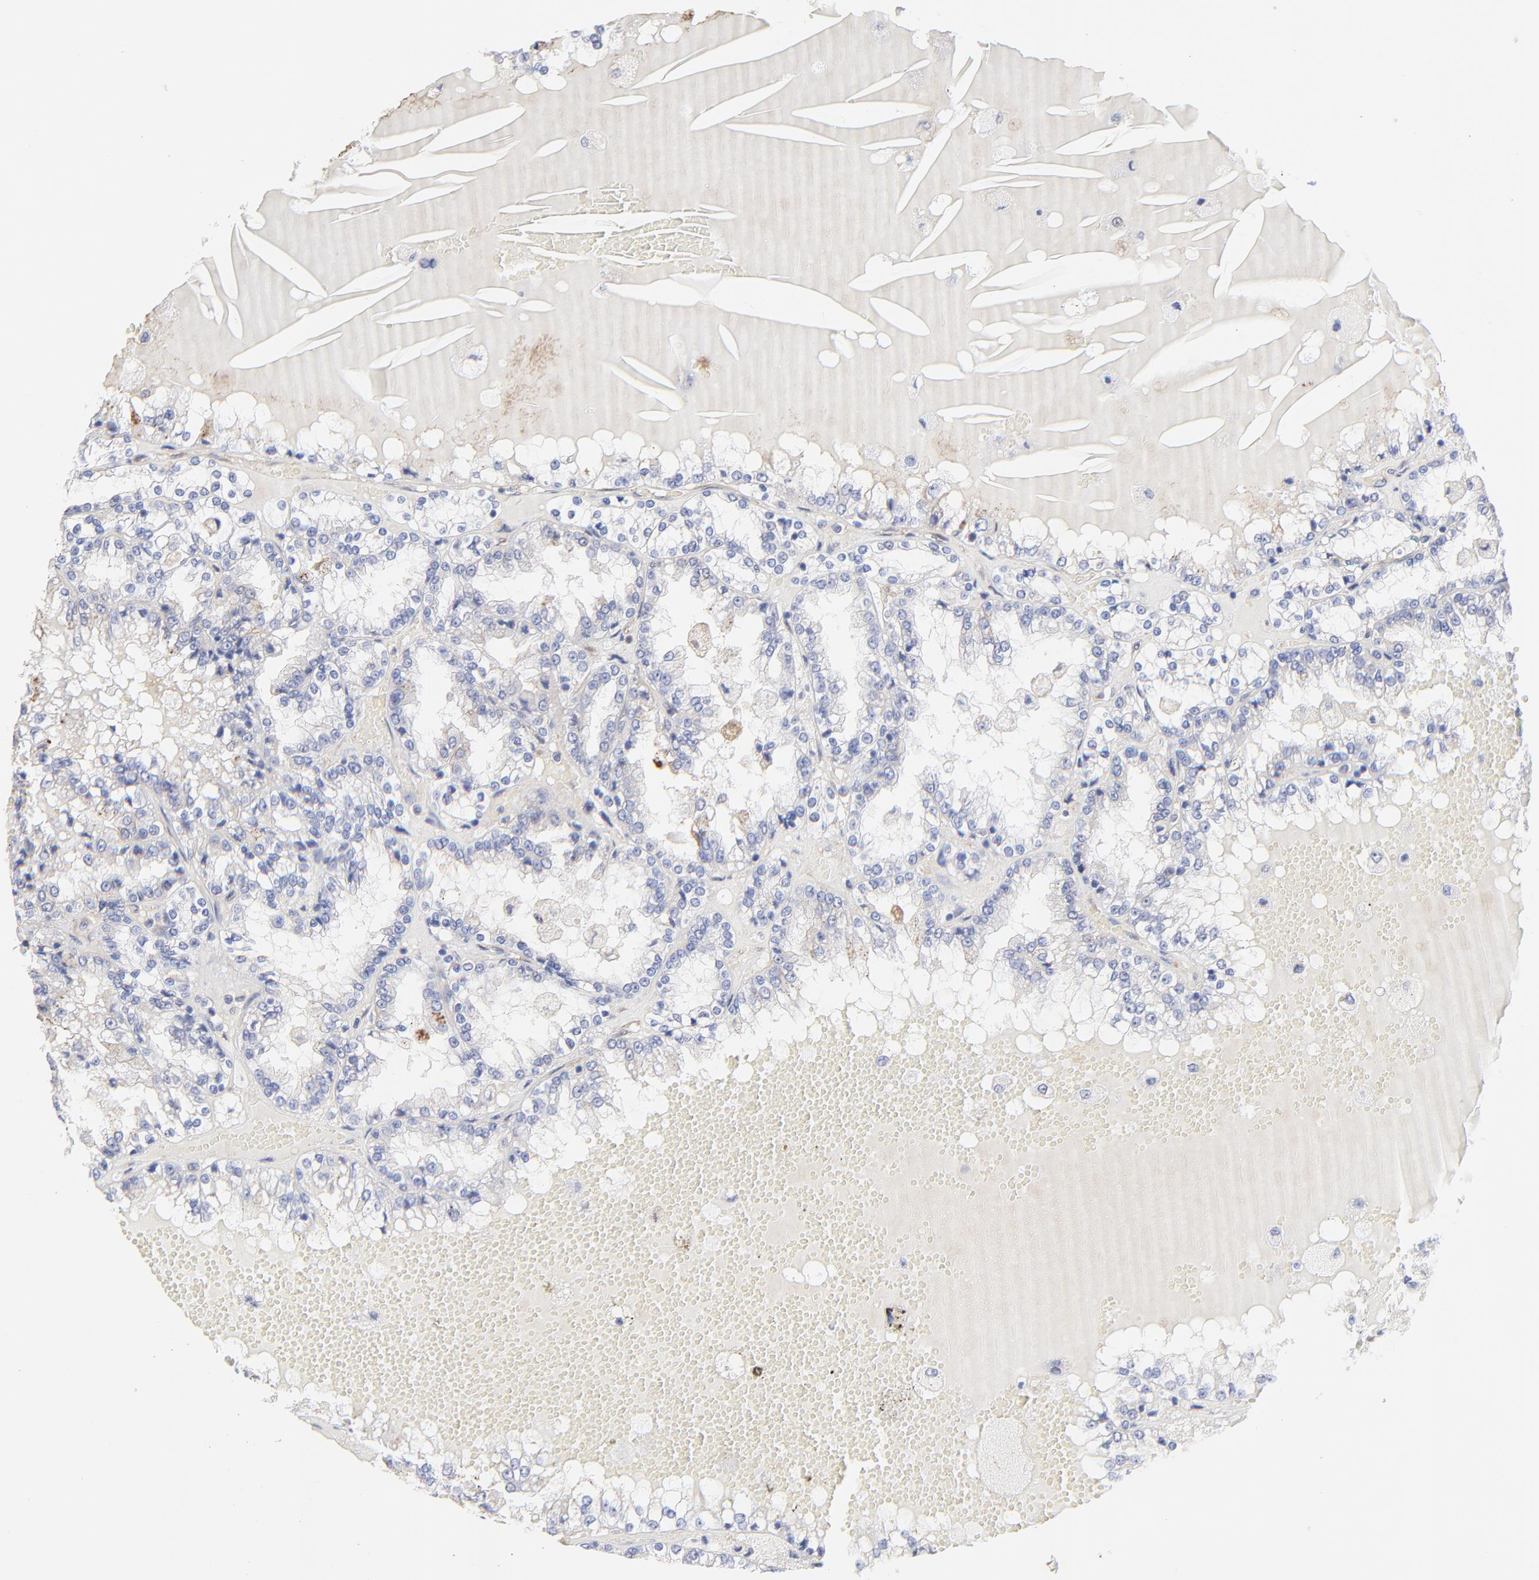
{"staining": {"intensity": "negative", "quantity": "none", "location": "none"}, "tissue": "renal cancer", "cell_type": "Tumor cells", "image_type": "cancer", "snomed": [{"axis": "morphology", "description": "Adenocarcinoma, NOS"}, {"axis": "topography", "description": "Kidney"}], "caption": "IHC photomicrograph of neoplastic tissue: renal cancer stained with DAB (3,3'-diaminobenzidine) demonstrates no significant protein positivity in tumor cells.", "gene": "LRCH2", "patient": {"sex": "female", "age": 56}}